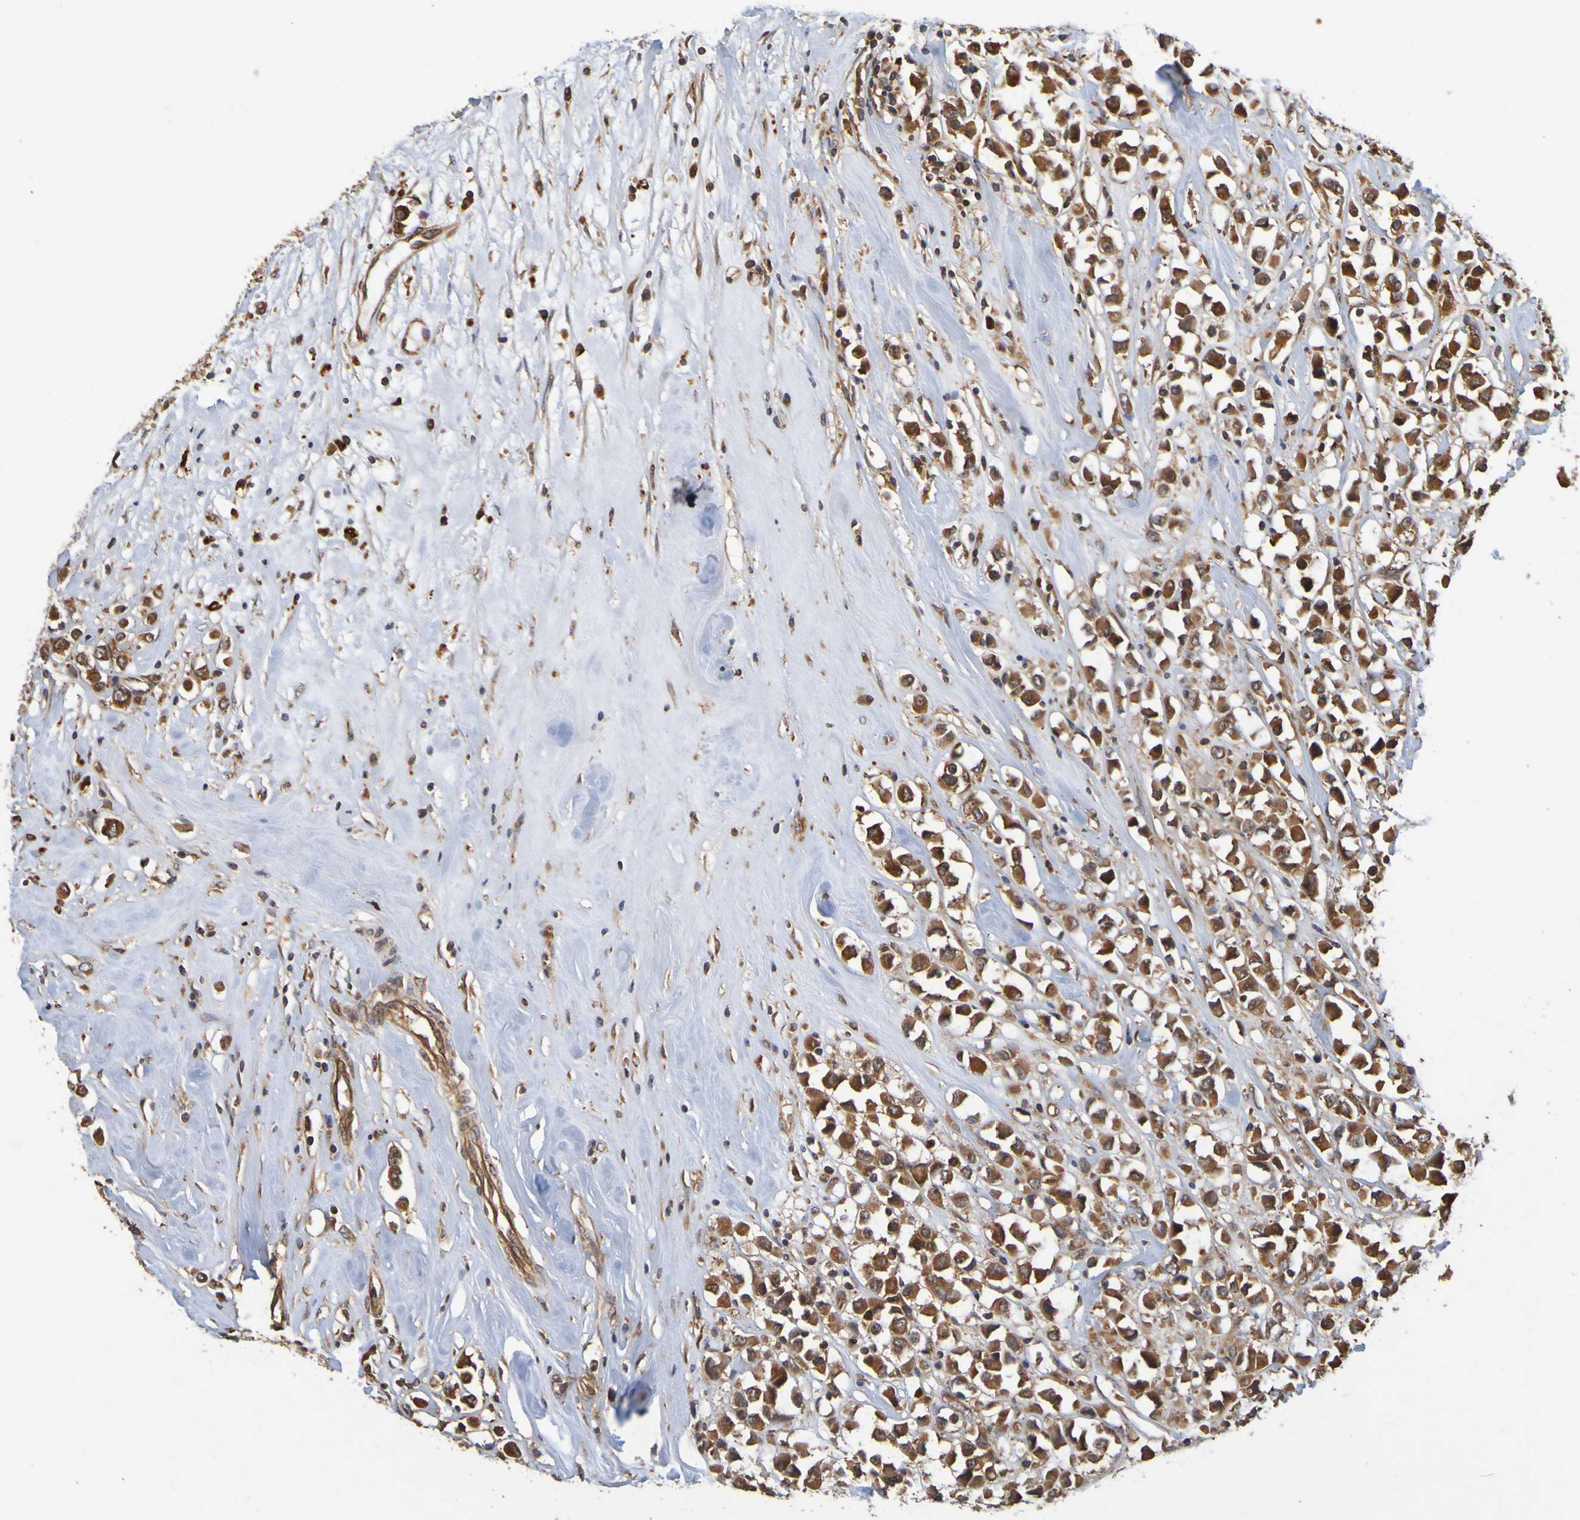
{"staining": {"intensity": "strong", "quantity": ">75%", "location": "cytoplasmic/membranous"}, "tissue": "breast cancer", "cell_type": "Tumor cells", "image_type": "cancer", "snomed": [{"axis": "morphology", "description": "Duct carcinoma"}, {"axis": "topography", "description": "Breast"}], "caption": "Immunohistochemical staining of breast cancer displays high levels of strong cytoplasmic/membranous expression in approximately >75% of tumor cells.", "gene": "OCRL", "patient": {"sex": "female", "age": 61}}